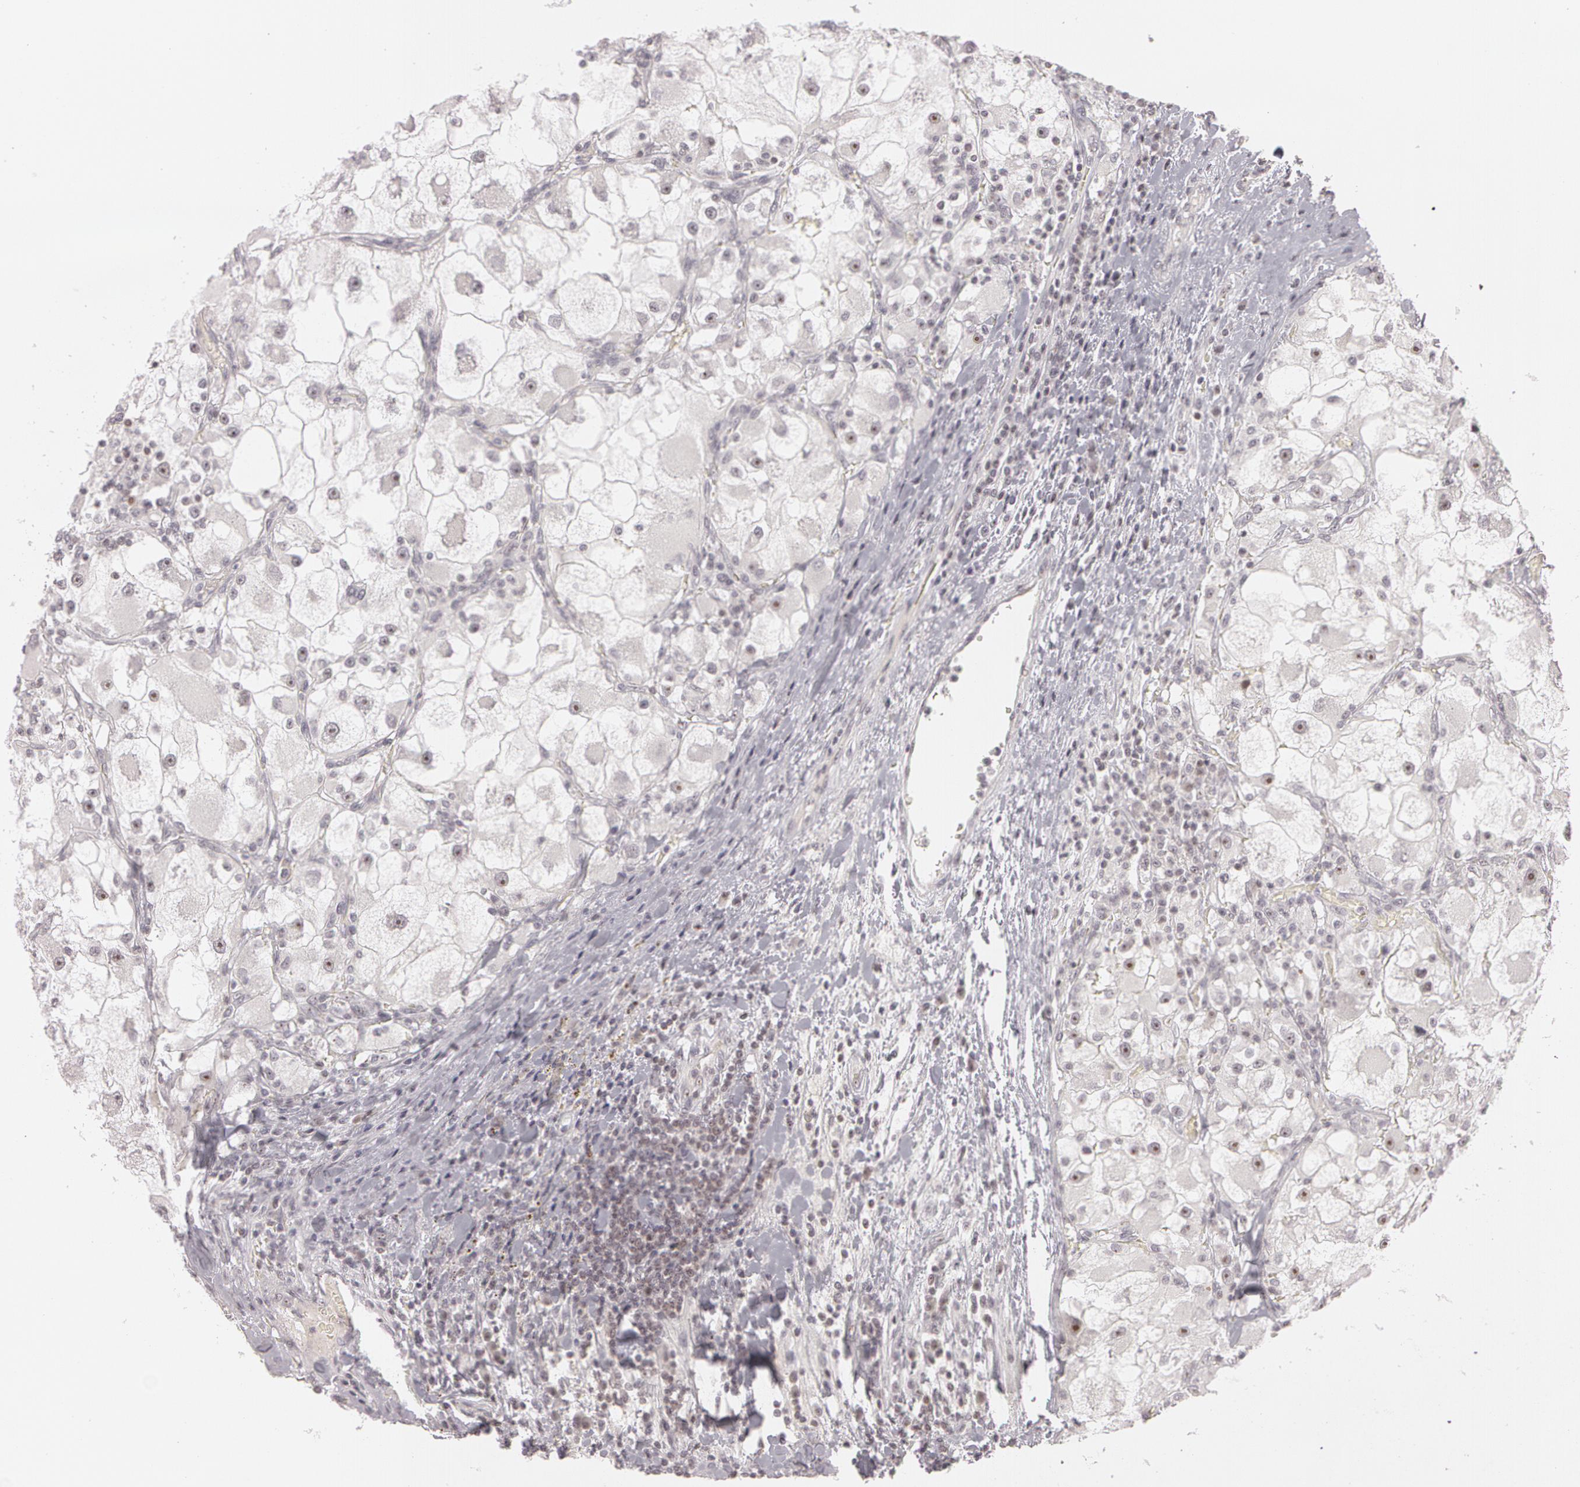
{"staining": {"intensity": "negative", "quantity": "none", "location": "none"}, "tissue": "renal cancer", "cell_type": "Tumor cells", "image_type": "cancer", "snomed": [{"axis": "morphology", "description": "Adenocarcinoma, NOS"}, {"axis": "topography", "description": "Kidney"}], "caption": "This photomicrograph is of renal cancer (adenocarcinoma) stained with immunohistochemistry to label a protein in brown with the nuclei are counter-stained blue. There is no staining in tumor cells. Nuclei are stained in blue.", "gene": "FBL", "patient": {"sex": "female", "age": 73}}